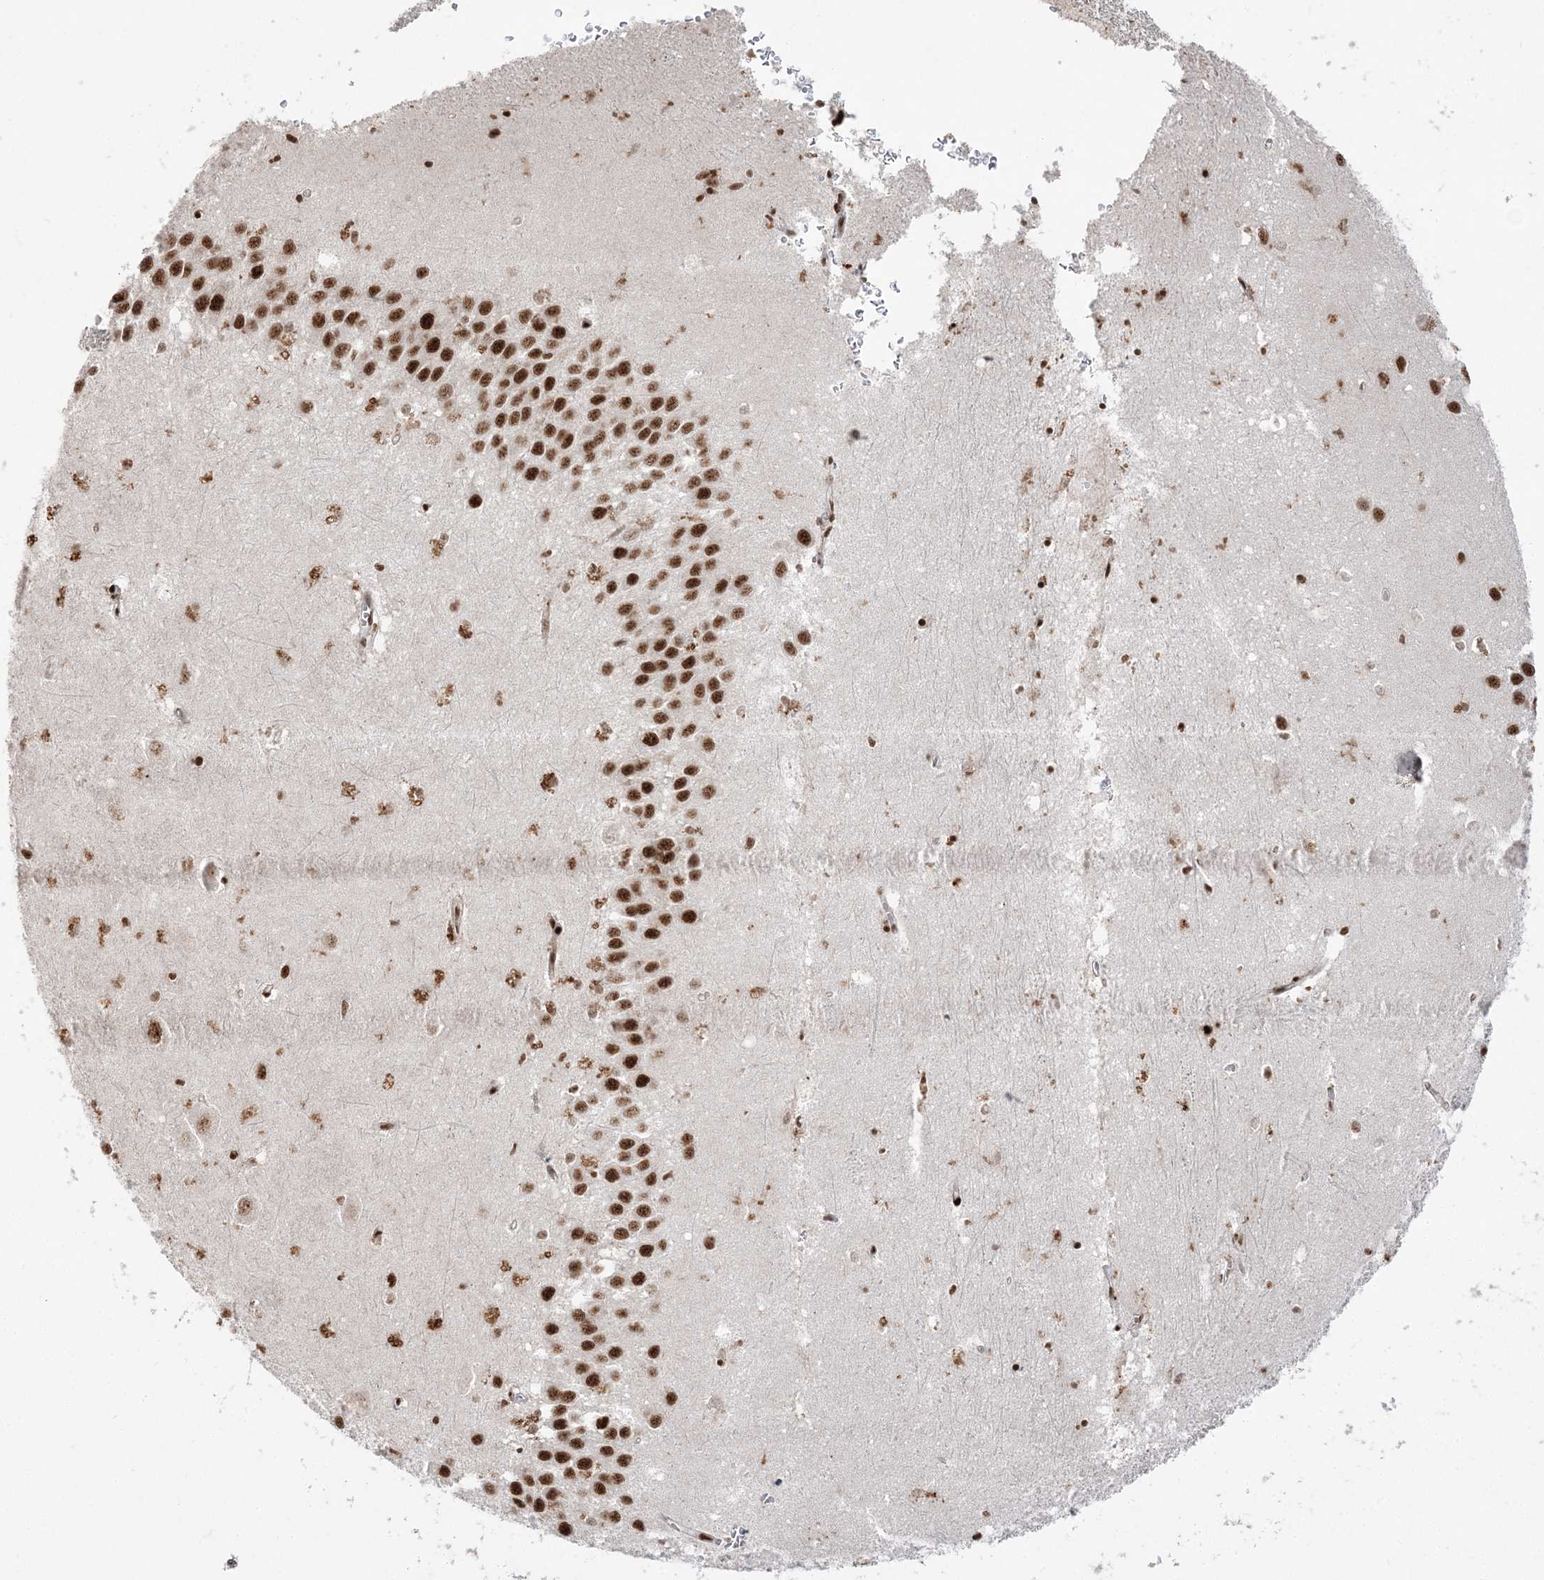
{"staining": {"intensity": "strong", "quantity": ">75%", "location": "nuclear"}, "tissue": "hippocampus", "cell_type": "Glial cells", "image_type": "normal", "snomed": [{"axis": "morphology", "description": "Normal tissue, NOS"}, {"axis": "topography", "description": "Hippocampus"}], "caption": "Glial cells reveal high levels of strong nuclear positivity in approximately >75% of cells in normal human hippocampus.", "gene": "RBM17", "patient": {"sex": "female", "age": 64}}